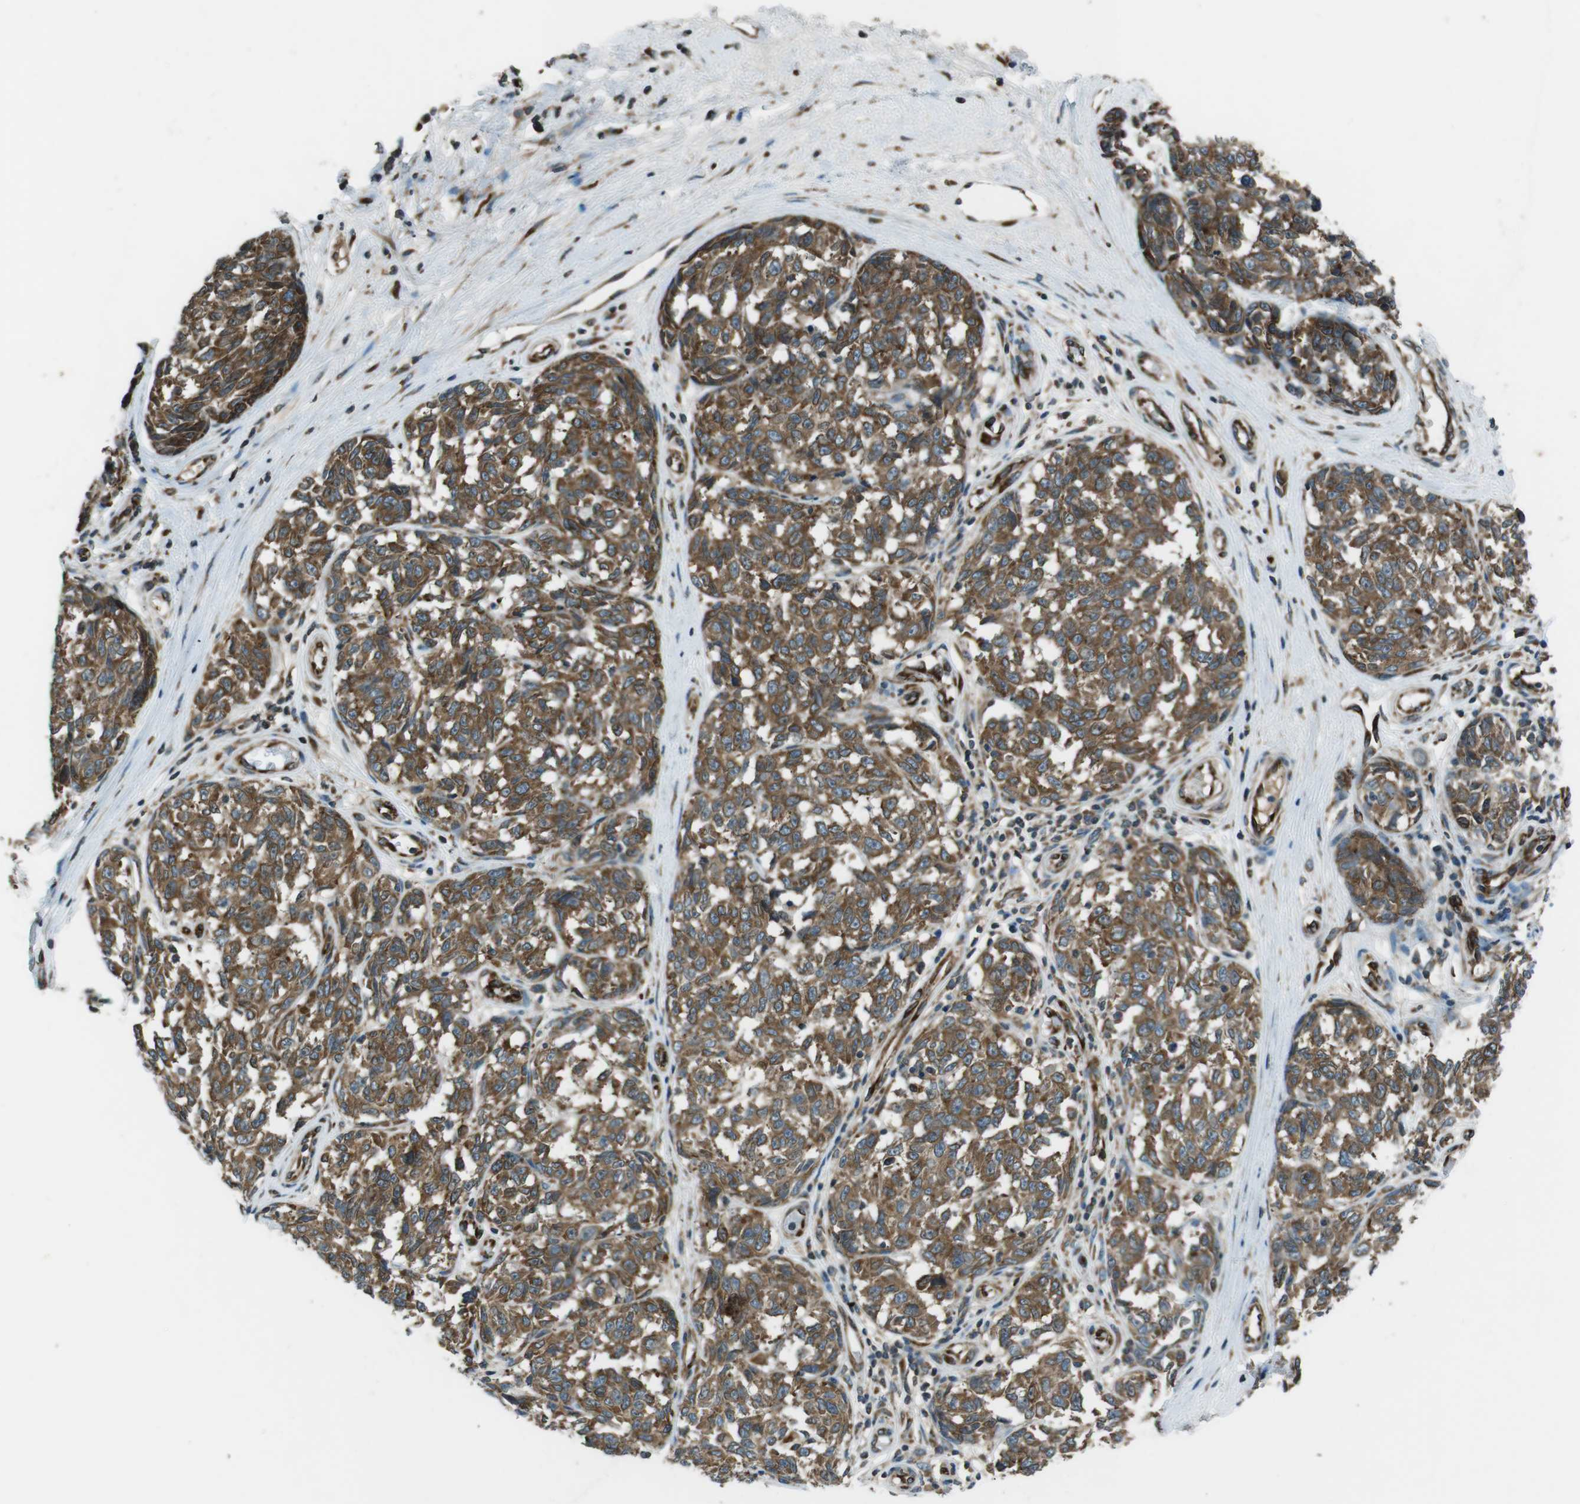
{"staining": {"intensity": "moderate", "quantity": ">75%", "location": "cytoplasmic/membranous"}, "tissue": "melanoma", "cell_type": "Tumor cells", "image_type": "cancer", "snomed": [{"axis": "morphology", "description": "Malignant melanoma, NOS"}, {"axis": "topography", "description": "Skin"}], "caption": "Immunohistochemistry (IHC) photomicrograph of human malignant melanoma stained for a protein (brown), which reveals medium levels of moderate cytoplasmic/membranous staining in approximately >75% of tumor cells.", "gene": "KTN1", "patient": {"sex": "female", "age": 64}}